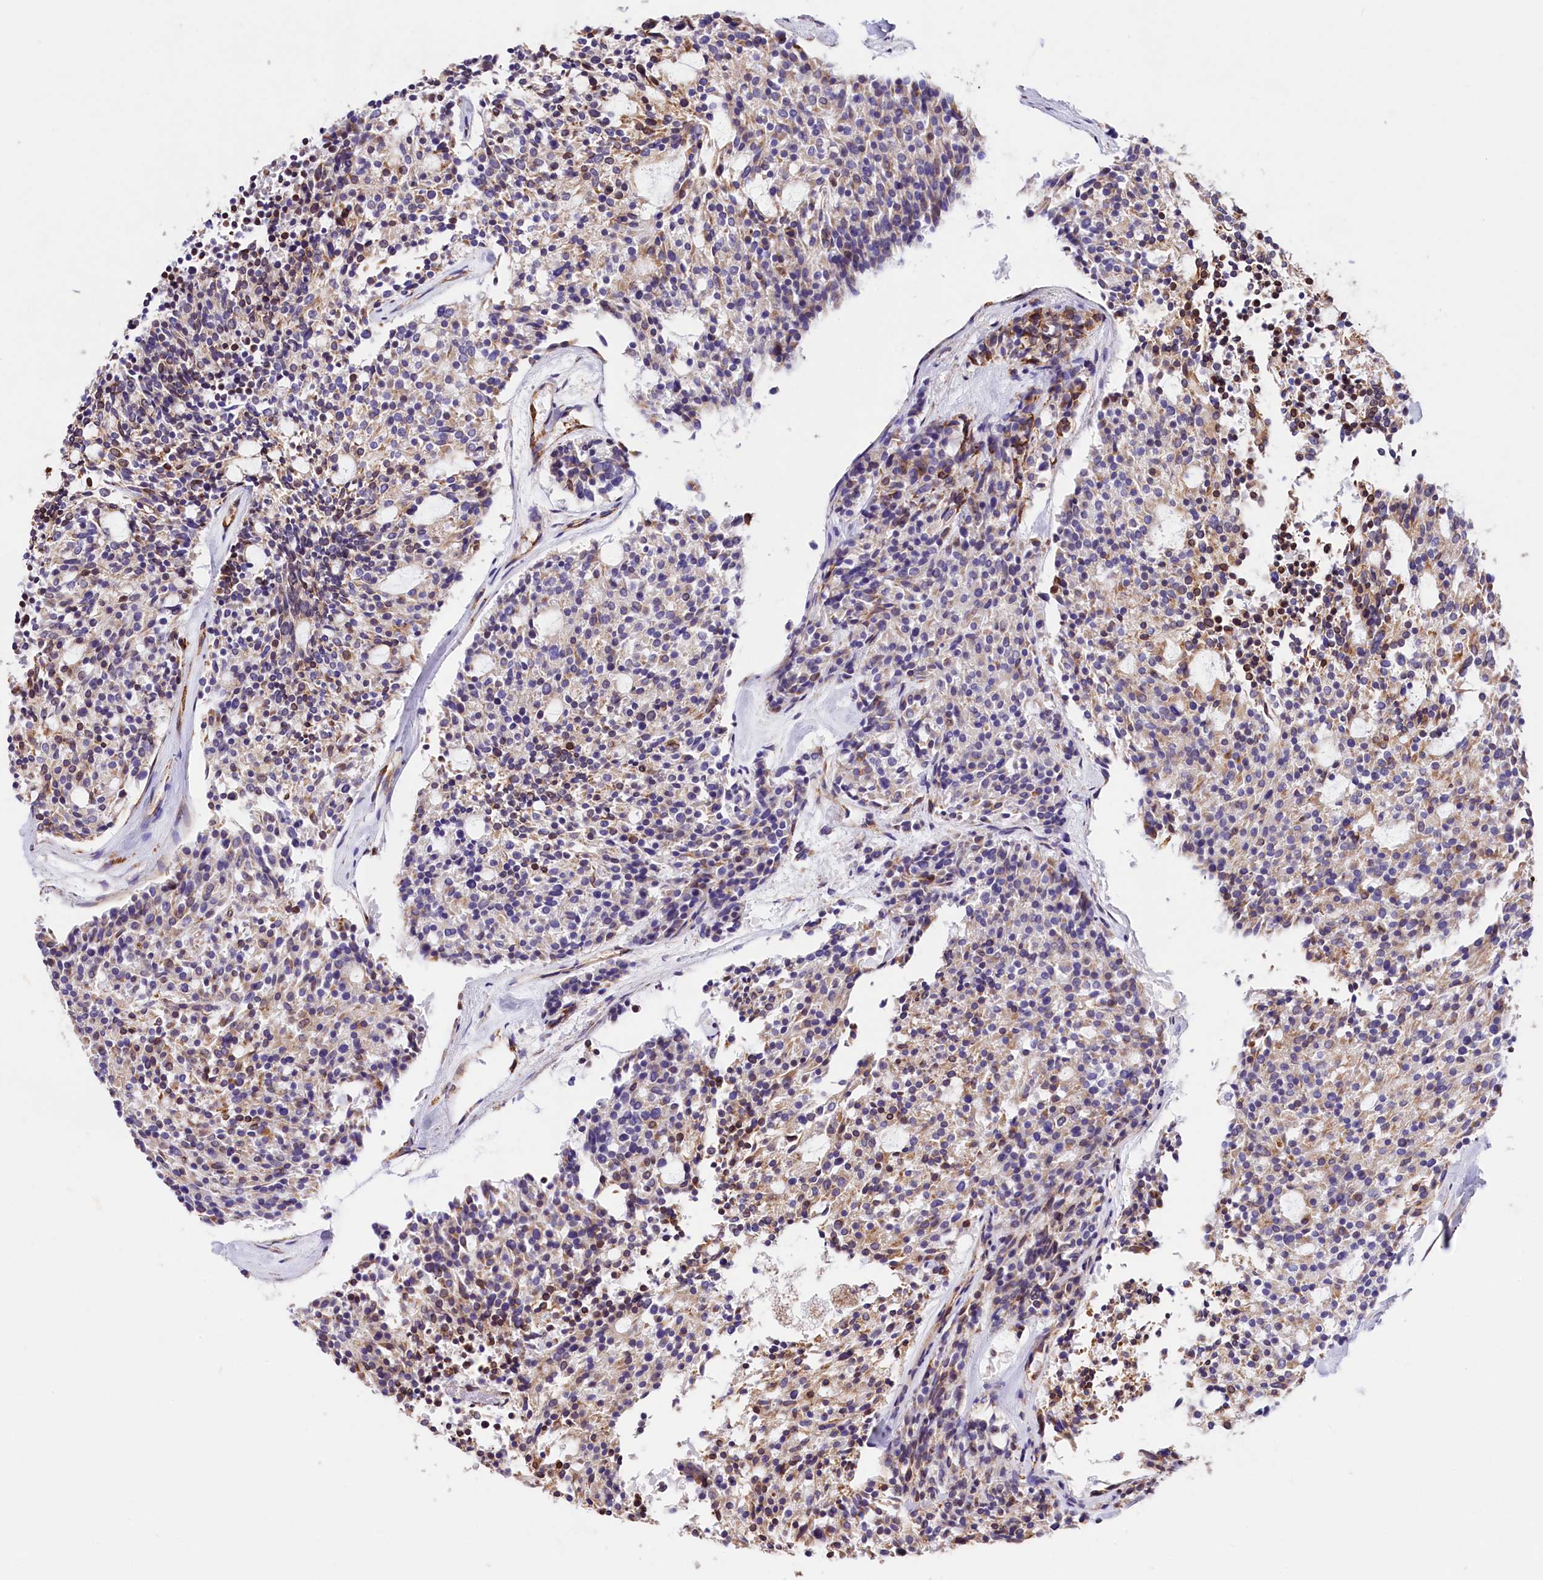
{"staining": {"intensity": "moderate", "quantity": "<25%", "location": "cytoplasmic/membranous"}, "tissue": "carcinoid", "cell_type": "Tumor cells", "image_type": "cancer", "snomed": [{"axis": "morphology", "description": "Carcinoid, malignant, NOS"}, {"axis": "topography", "description": "Pancreas"}], "caption": "This is an image of immunohistochemistry (IHC) staining of carcinoid, which shows moderate staining in the cytoplasmic/membranous of tumor cells.", "gene": "ITGA1", "patient": {"sex": "female", "age": 54}}